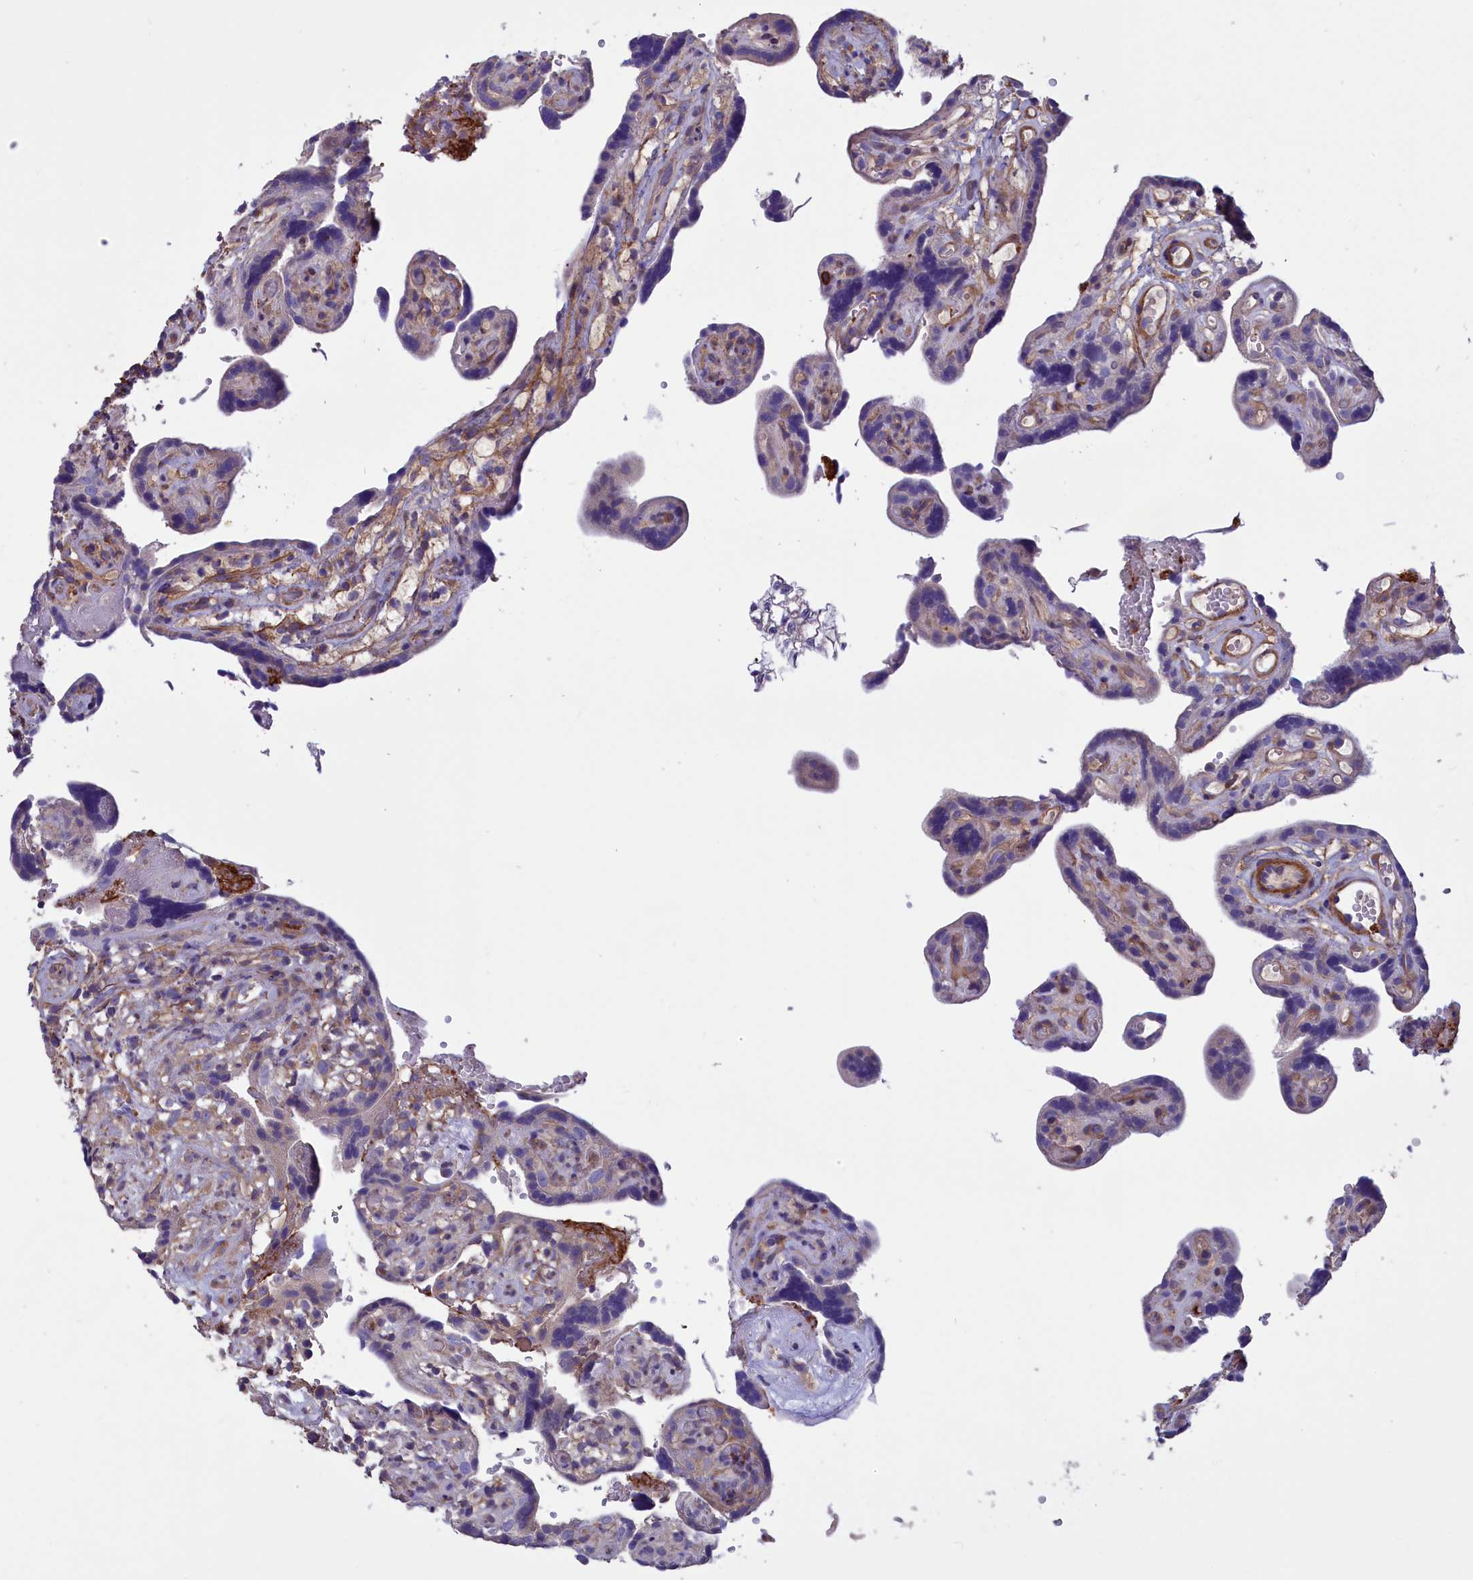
{"staining": {"intensity": "weak", "quantity": ">75%", "location": "cytoplasmic/membranous"}, "tissue": "placenta", "cell_type": "Decidual cells", "image_type": "normal", "snomed": [{"axis": "morphology", "description": "Normal tissue, NOS"}, {"axis": "topography", "description": "Placenta"}], "caption": "Decidual cells demonstrate low levels of weak cytoplasmic/membranous positivity in approximately >75% of cells in unremarkable human placenta.", "gene": "AMDHD2", "patient": {"sex": "female", "age": 30}}